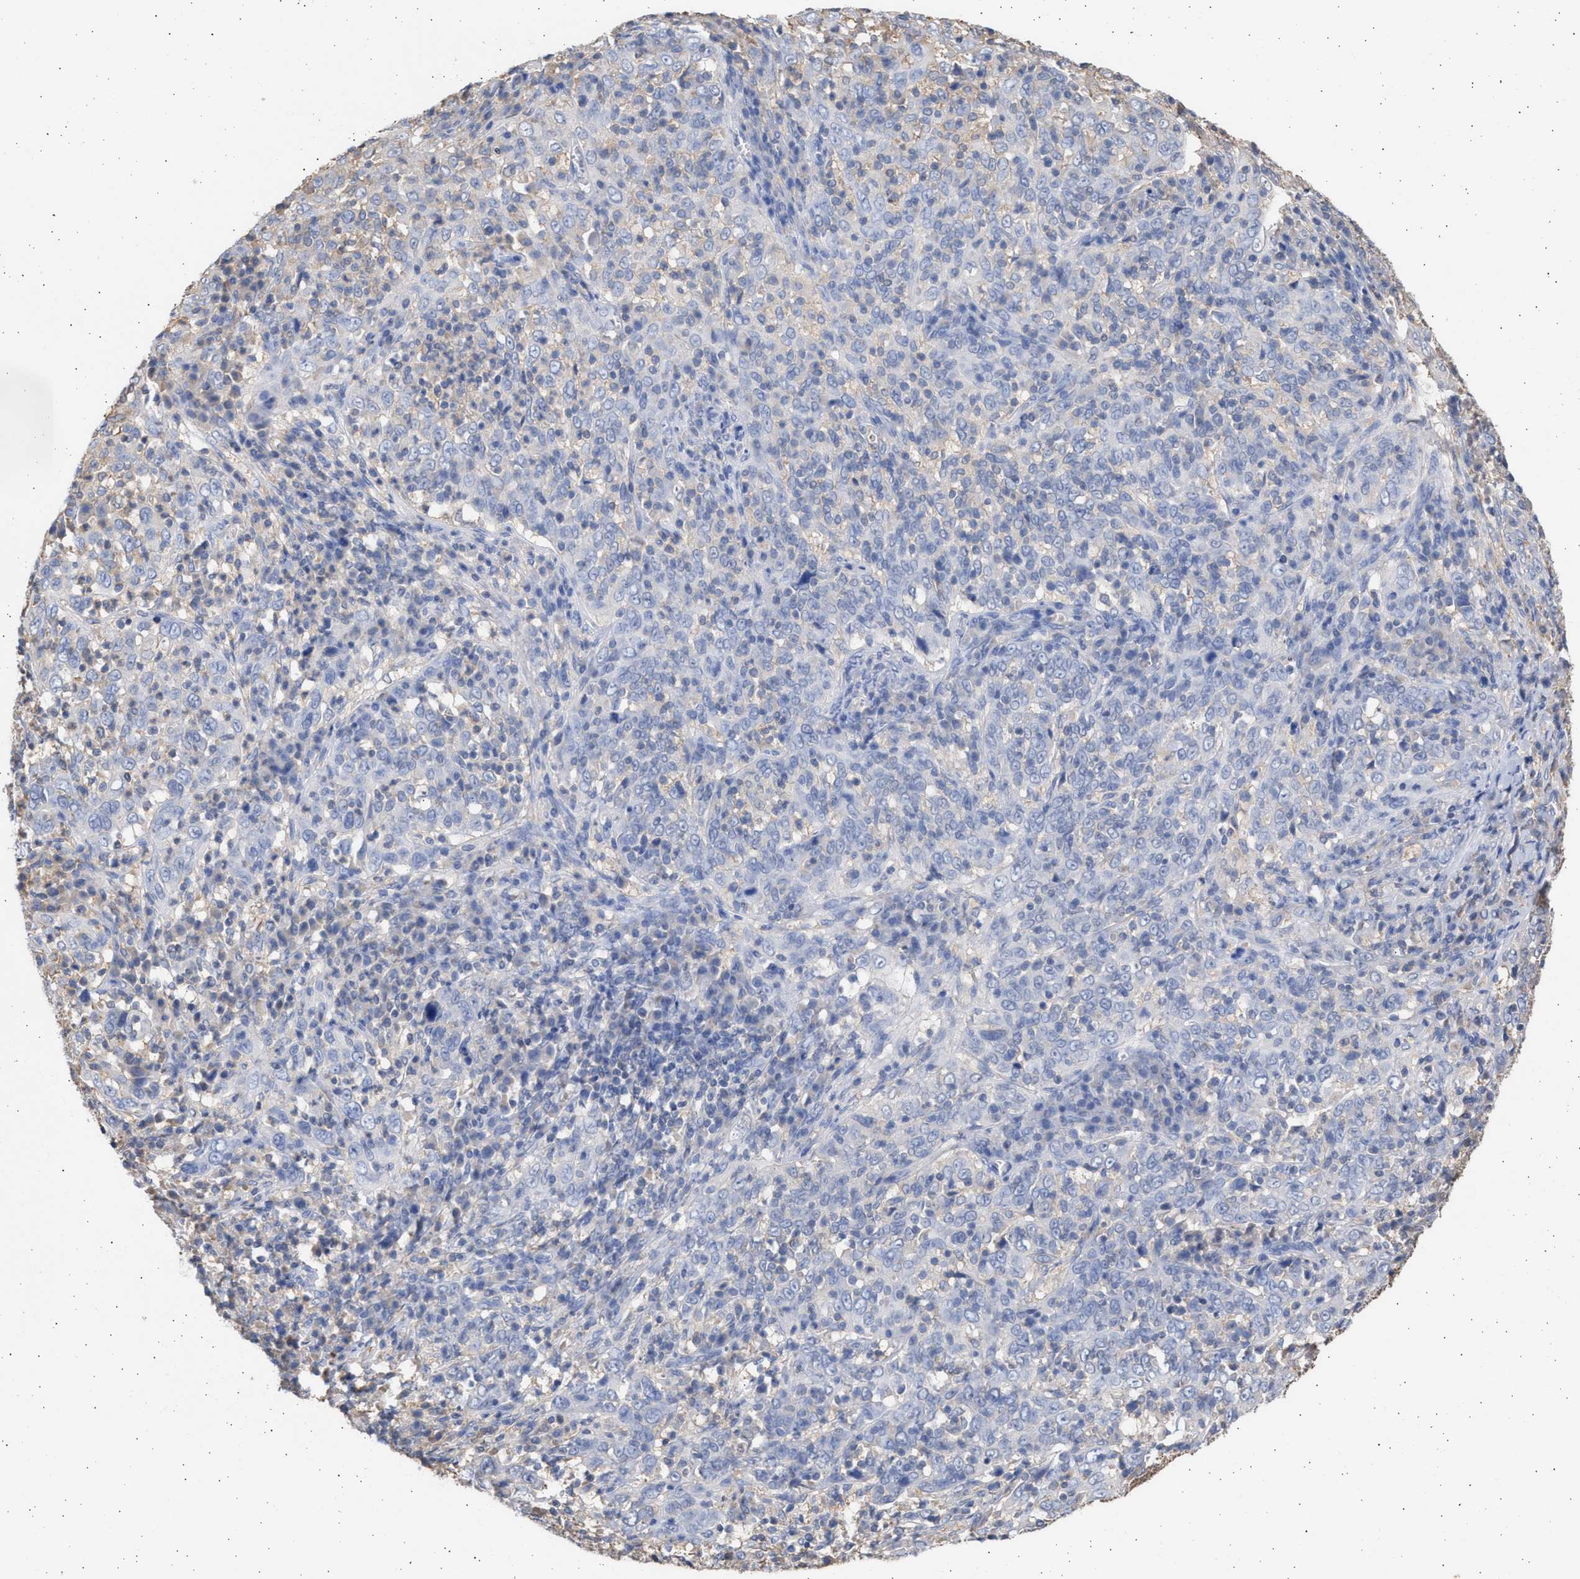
{"staining": {"intensity": "negative", "quantity": "none", "location": "none"}, "tissue": "cervical cancer", "cell_type": "Tumor cells", "image_type": "cancer", "snomed": [{"axis": "morphology", "description": "Squamous cell carcinoma, NOS"}, {"axis": "topography", "description": "Cervix"}], "caption": "Tumor cells show no significant protein expression in cervical squamous cell carcinoma. Nuclei are stained in blue.", "gene": "ALDOC", "patient": {"sex": "female", "age": 46}}